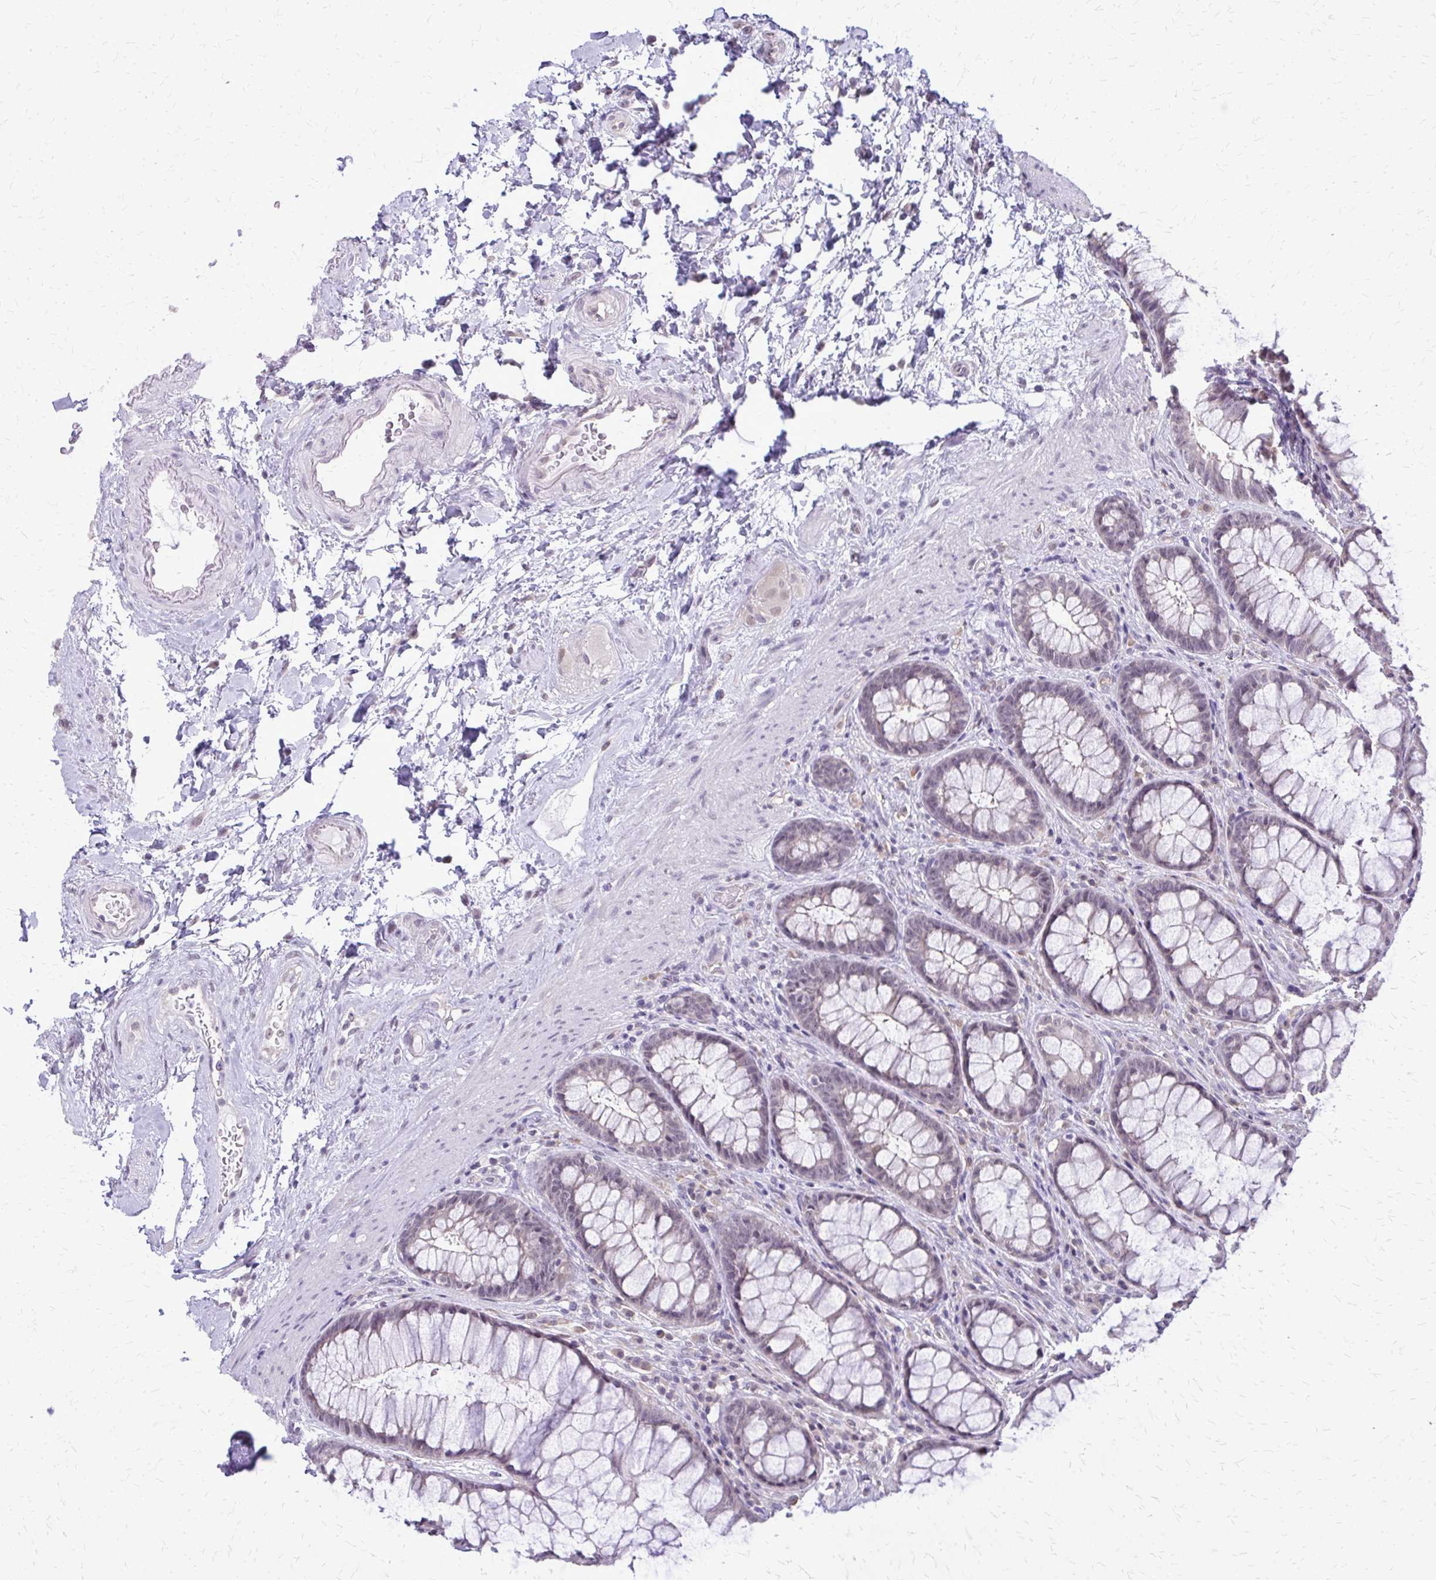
{"staining": {"intensity": "negative", "quantity": "none", "location": "none"}, "tissue": "rectum", "cell_type": "Glandular cells", "image_type": "normal", "snomed": [{"axis": "morphology", "description": "Normal tissue, NOS"}, {"axis": "topography", "description": "Rectum"}], "caption": "A high-resolution photomicrograph shows IHC staining of benign rectum, which reveals no significant positivity in glandular cells.", "gene": "PLCB1", "patient": {"sex": "male", "age": 72}}